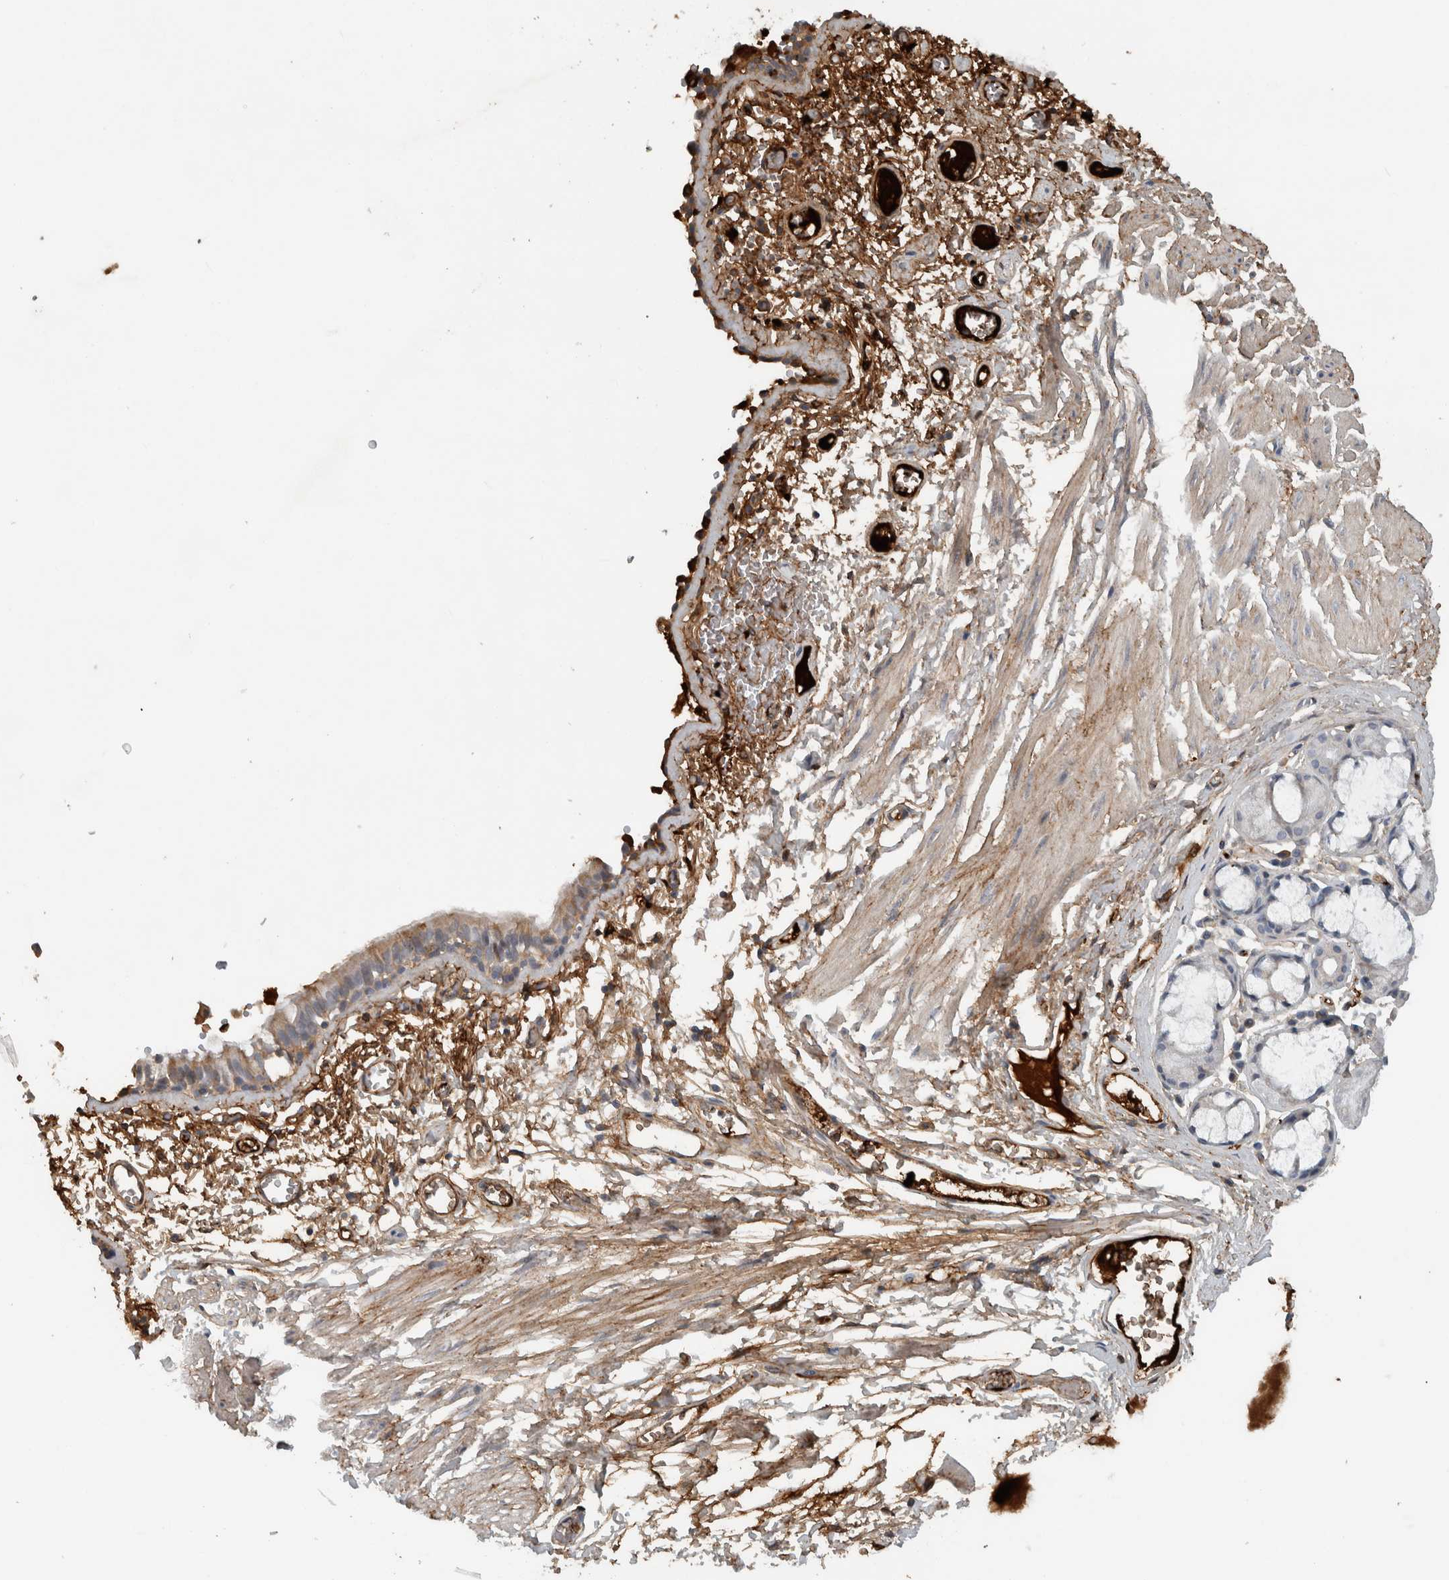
{"staining": {"intensity": "moderate", "quantity": "<25%", "location": "cytoplasmic/membranous"}, "tissue": "bronchus", "cell_type": "Respiratory epithelial cells", "image_type": "normal", "snomed": [{"axis": "morphology", "description": "Normal tissue, NOS"}, {"axis": "topography", "description": "Bronchus"}, {"axis": "topography", "description": "Lung"}], "caption": "A high-resolution image shows immunohistochemistry staining of unremarkable bronchus, which displays moderate cytoplasmic/membranous positivity in approximately <25% of respiratory epithelial cells. Nuclei are stained in blue.", "gene": "FN1", "patient": {"sex": "male", "age": 56}}